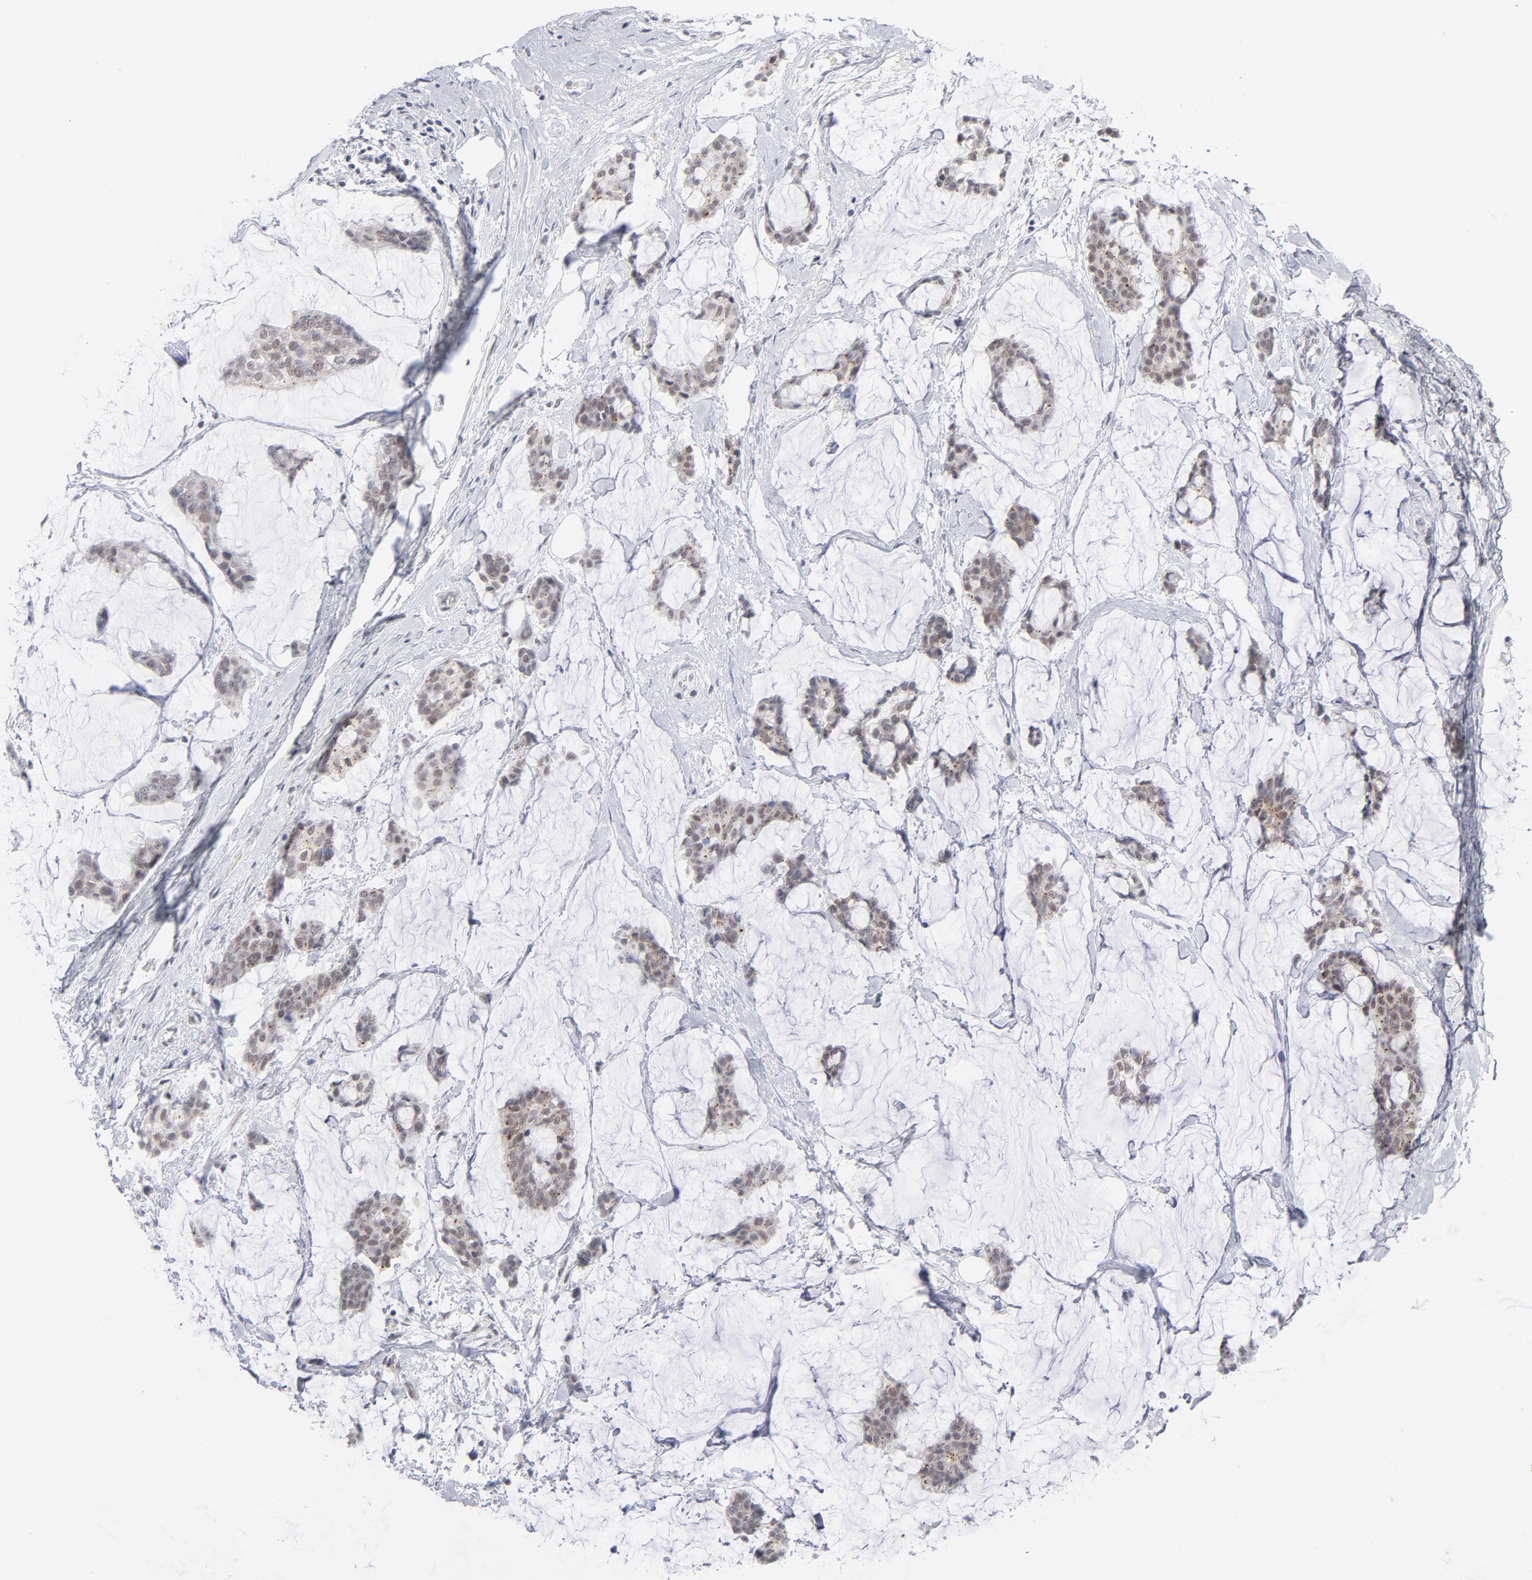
{"staining": {"intensity": "weak", "quantity": "25%-75%", "location": "cytoplasmic/membranous,nuclear"}, "tissue": "breast cancer", "cell_type": "Tumor cells", "image_type": "cancer", "snomed": [{"axis": "morphology", "description": "Duct carcinoma"}, {"axis": "topography", "description": "Breast"}], "caption": "Immunohistochemistry of breast cancer displays low levels of weak cytoplasmic/membranous and nuclear positivity in about 25%-75% of tumor cells.", "gene": "BAP1", "patient": {"sex": "female", "age": 93}}